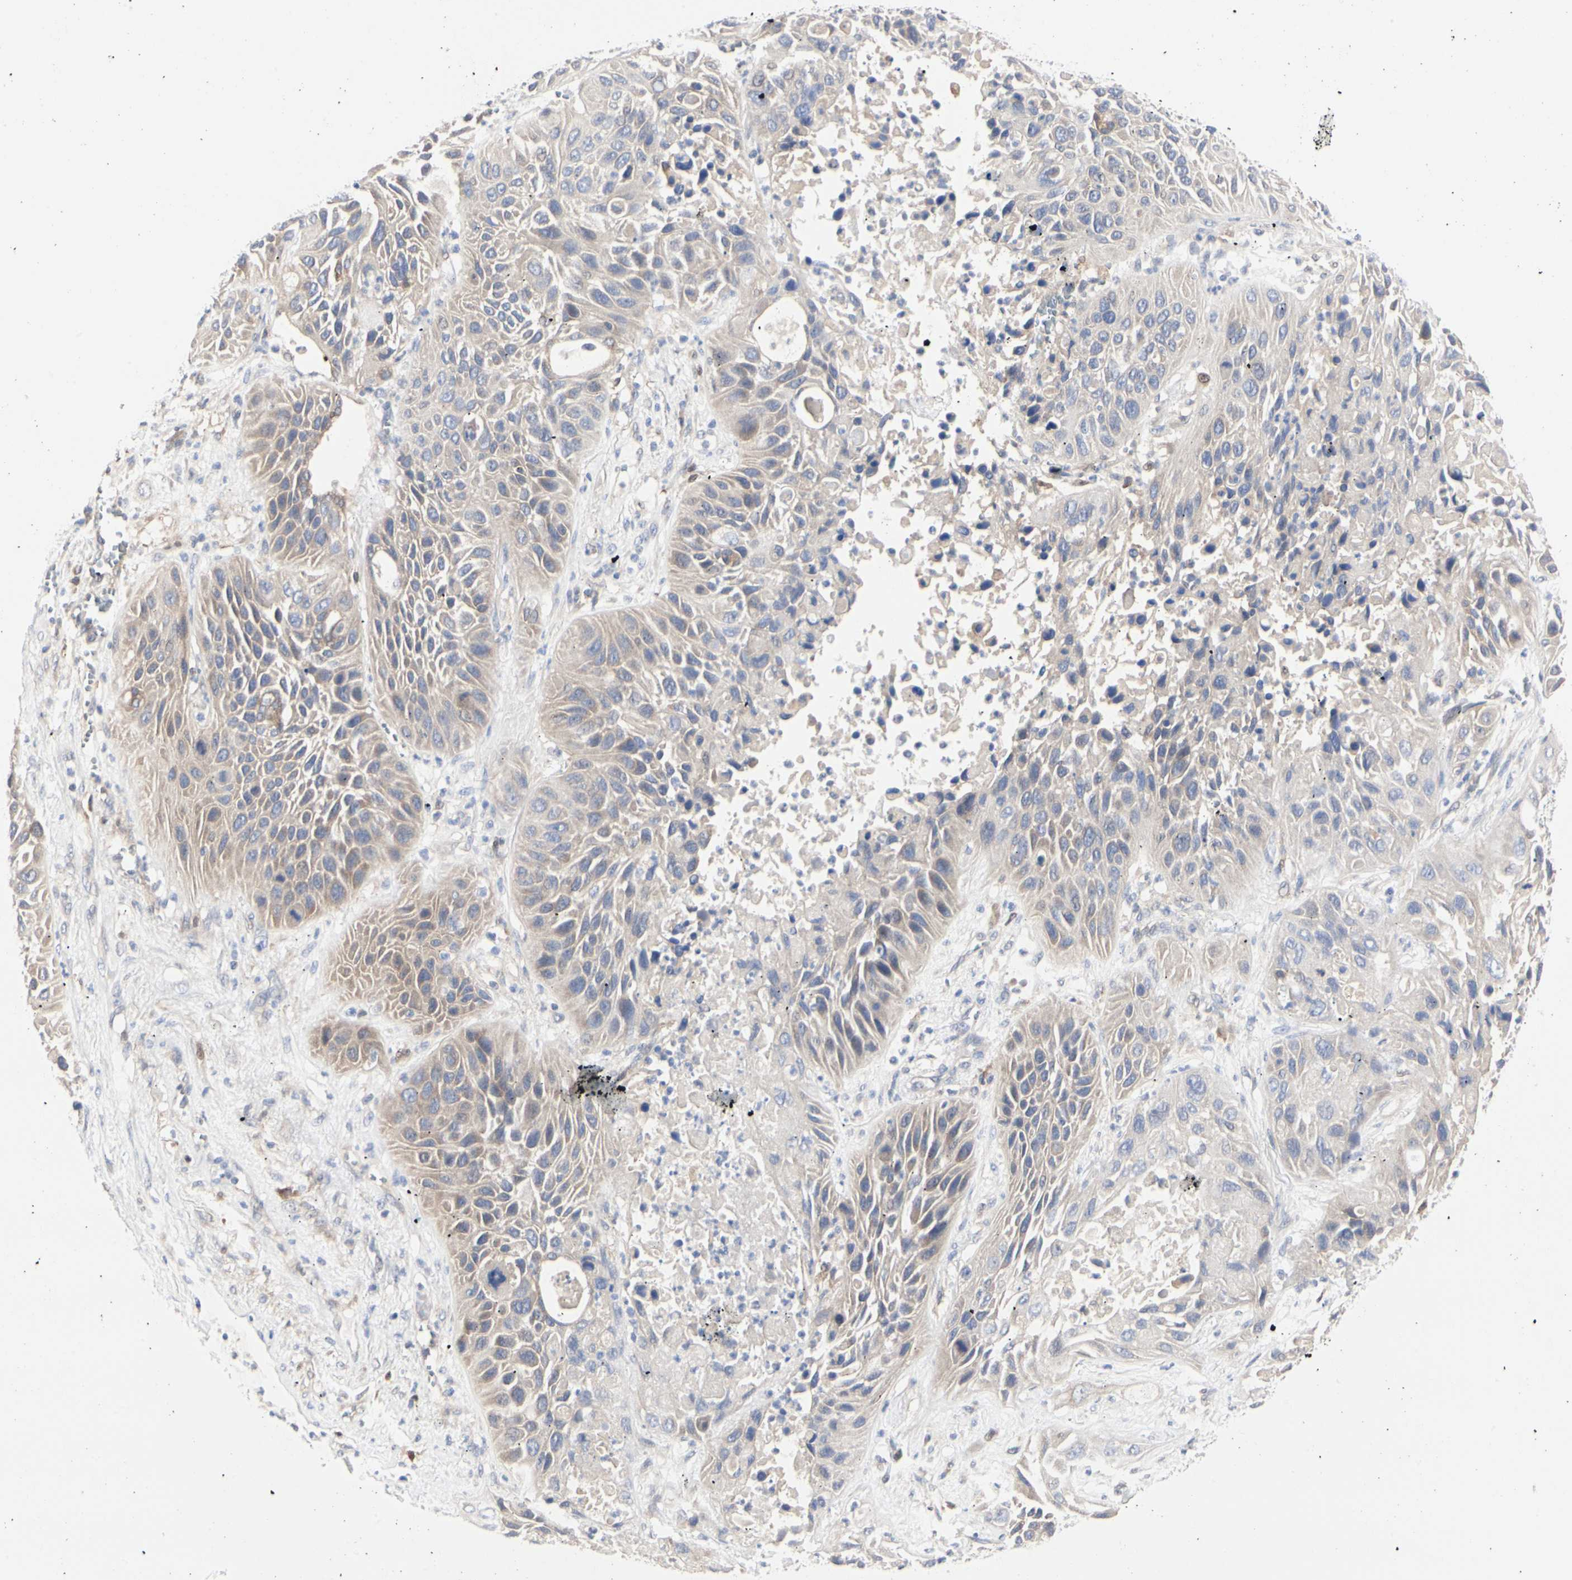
{"staining": {"intensity": "weak", "quantity": ">75%", "location": "cytoplasmic/membranous"}, "tissue": "lung cancer", "cell_type": "Tumor cells", "image_type": "cancer", "snomed": [{"axis": "morphology", "description": "Squamous cell carcinoma, NOS"}, {"axis": "topography", "description": "Lung"}], "caption": "Protein staining of squamous cell carcinoma (lung) tissue demonstrates weak cytoplasmic/membranous expression in approximately >75% of tumor cells.", "gene": "C3orf52", "patient": {"sex": "female", "age": 76}}